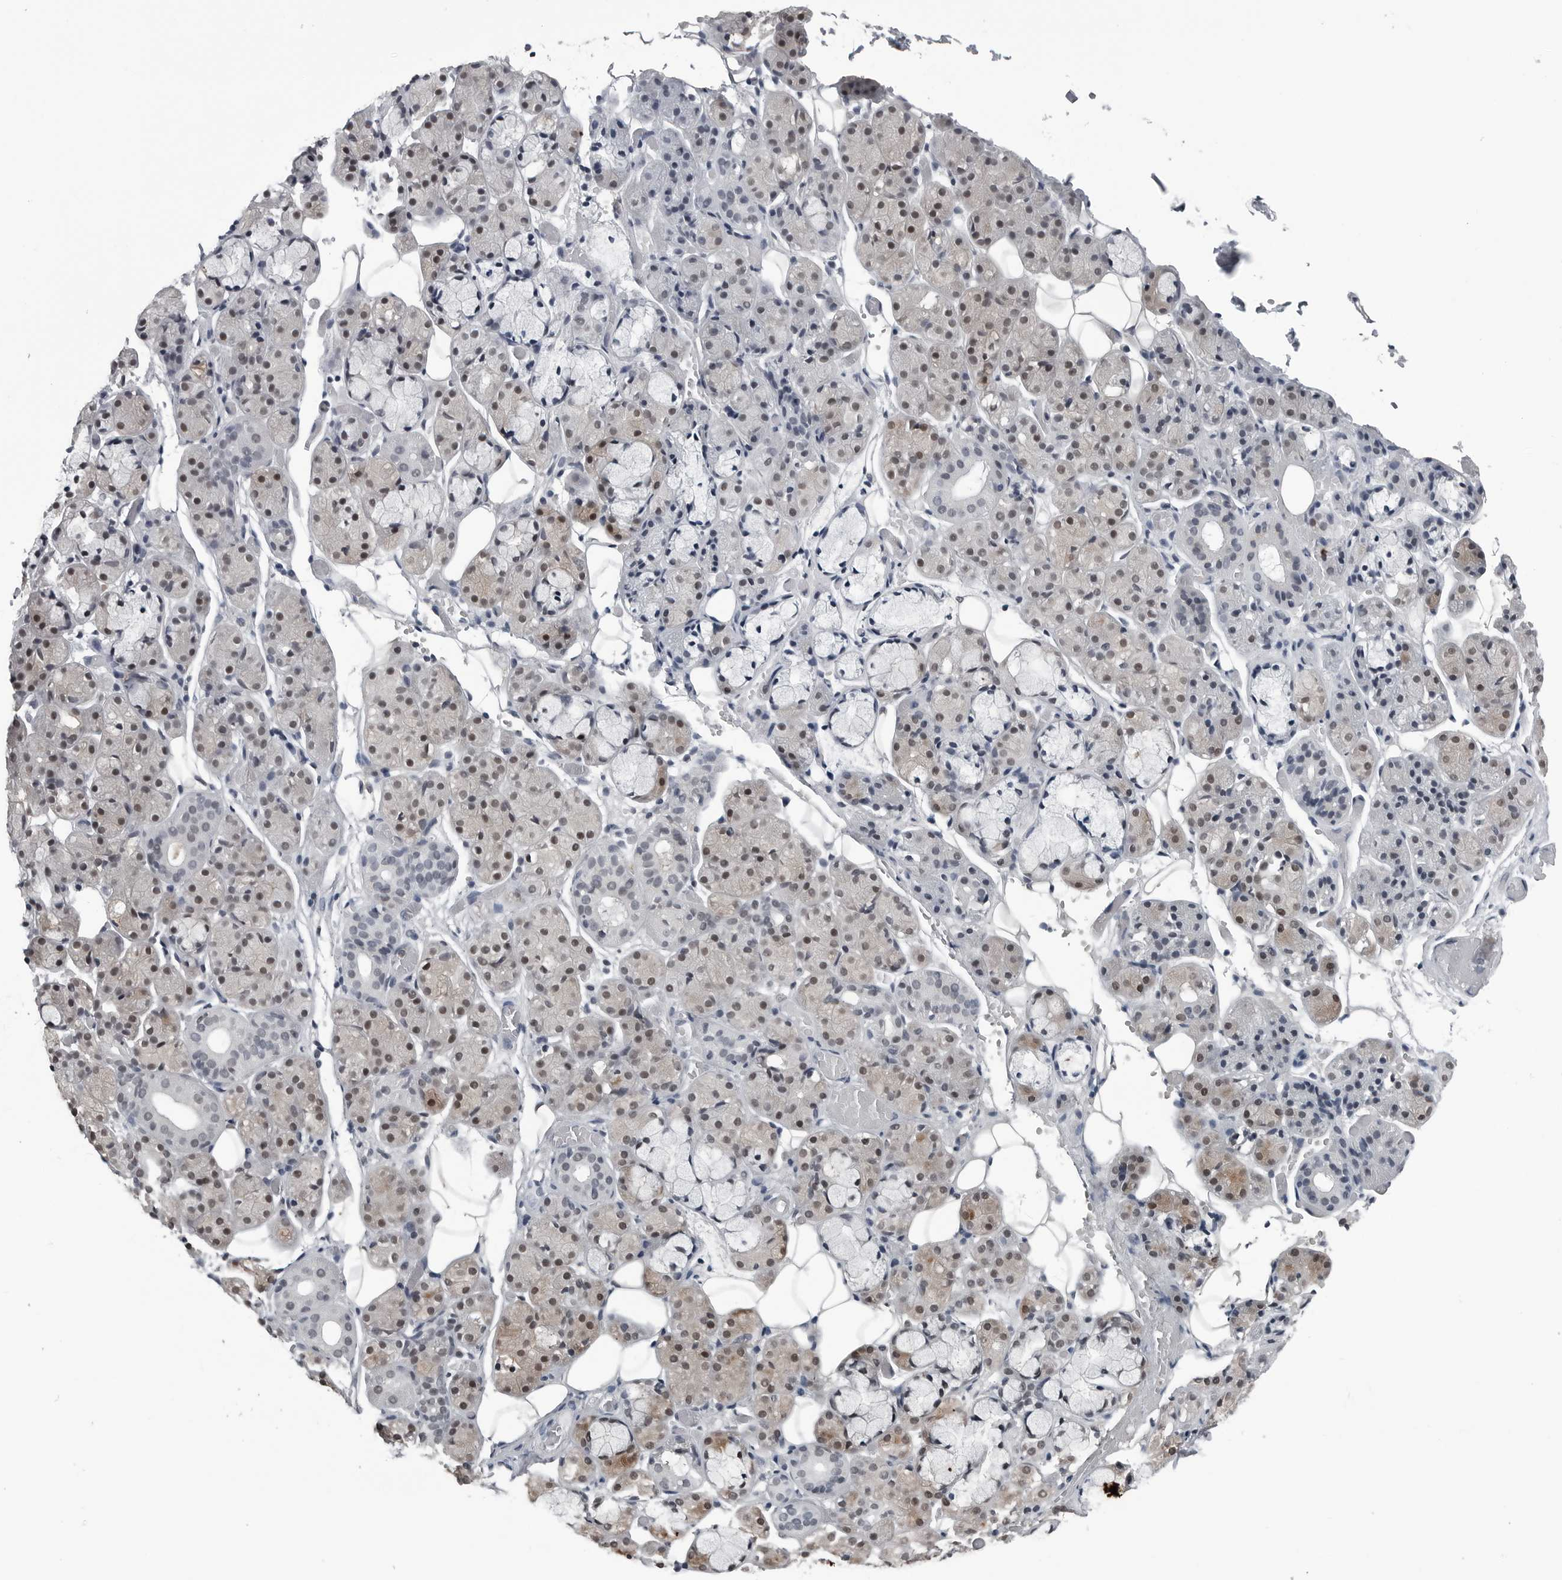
{"staining": {"intensity": "moderate", "quantity": "25%-75%", "location": "nuclear"}, "tissue": "salivary gland", "cell_type": "Glandular cells", "image_type": "normal", "snomed": [{"axis": "morphology", "description": "Normal tissue, NOS"}, {"axis": "topography", "description": "Salivary gland"}], "caption": "A medium amount of moderate nuclear positivity is present in about 25%-75% of glandular cells in normal salivary gland. (DAB (3,3'-diaminobenzidine) IHC with brightfield microscopy, high magnification).", "gene": "AKR1A1", "patient": {"sex": "male", "age": 63}}